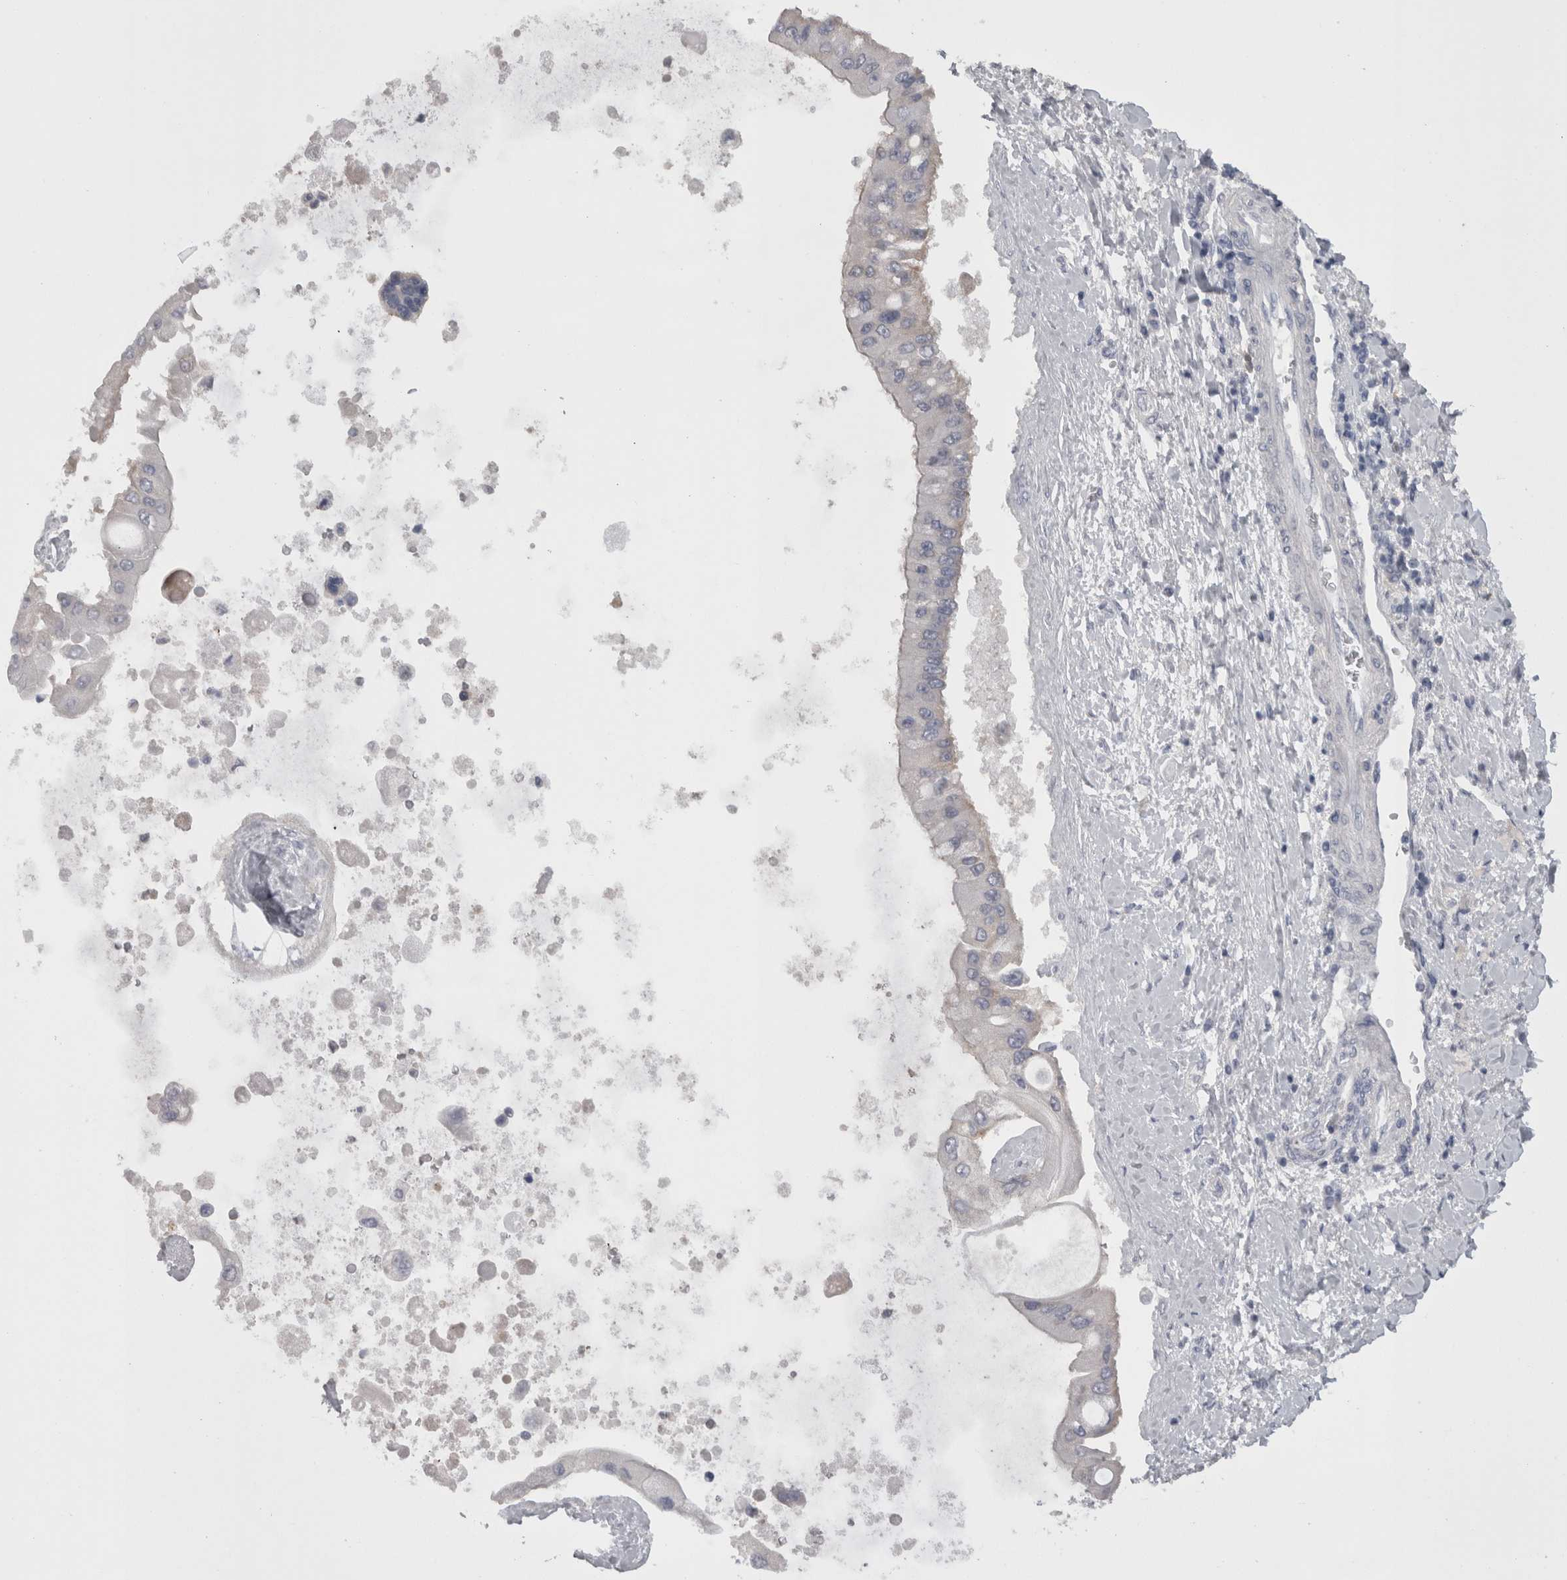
{"staining": {"intensity": "weak", "quantity": "<25%", "location": "cytoplasmic/membranous"}, "tissue": "liver cancer", "cell_type": "Tumor cells", "image_type": "cancer", "snomed": [{"axis": "morphology", "description": "Cholangiocarcinoma"}, {"axis": "topography", "description": "Liver"}], "caption": "A high-resolution photomicrograph shows IHC staining of liver cancer, which reveals no significant expression in tumor cells. The staining was performed using DAB (3,3'-diaminobenzidine) to visualize the protein expression in brown, while the nuclei were stained in blue with hematoxylin (Magnification: 20x).", "gene": "CAMK2D", "patient": {"sex": "male", "age": 50}}